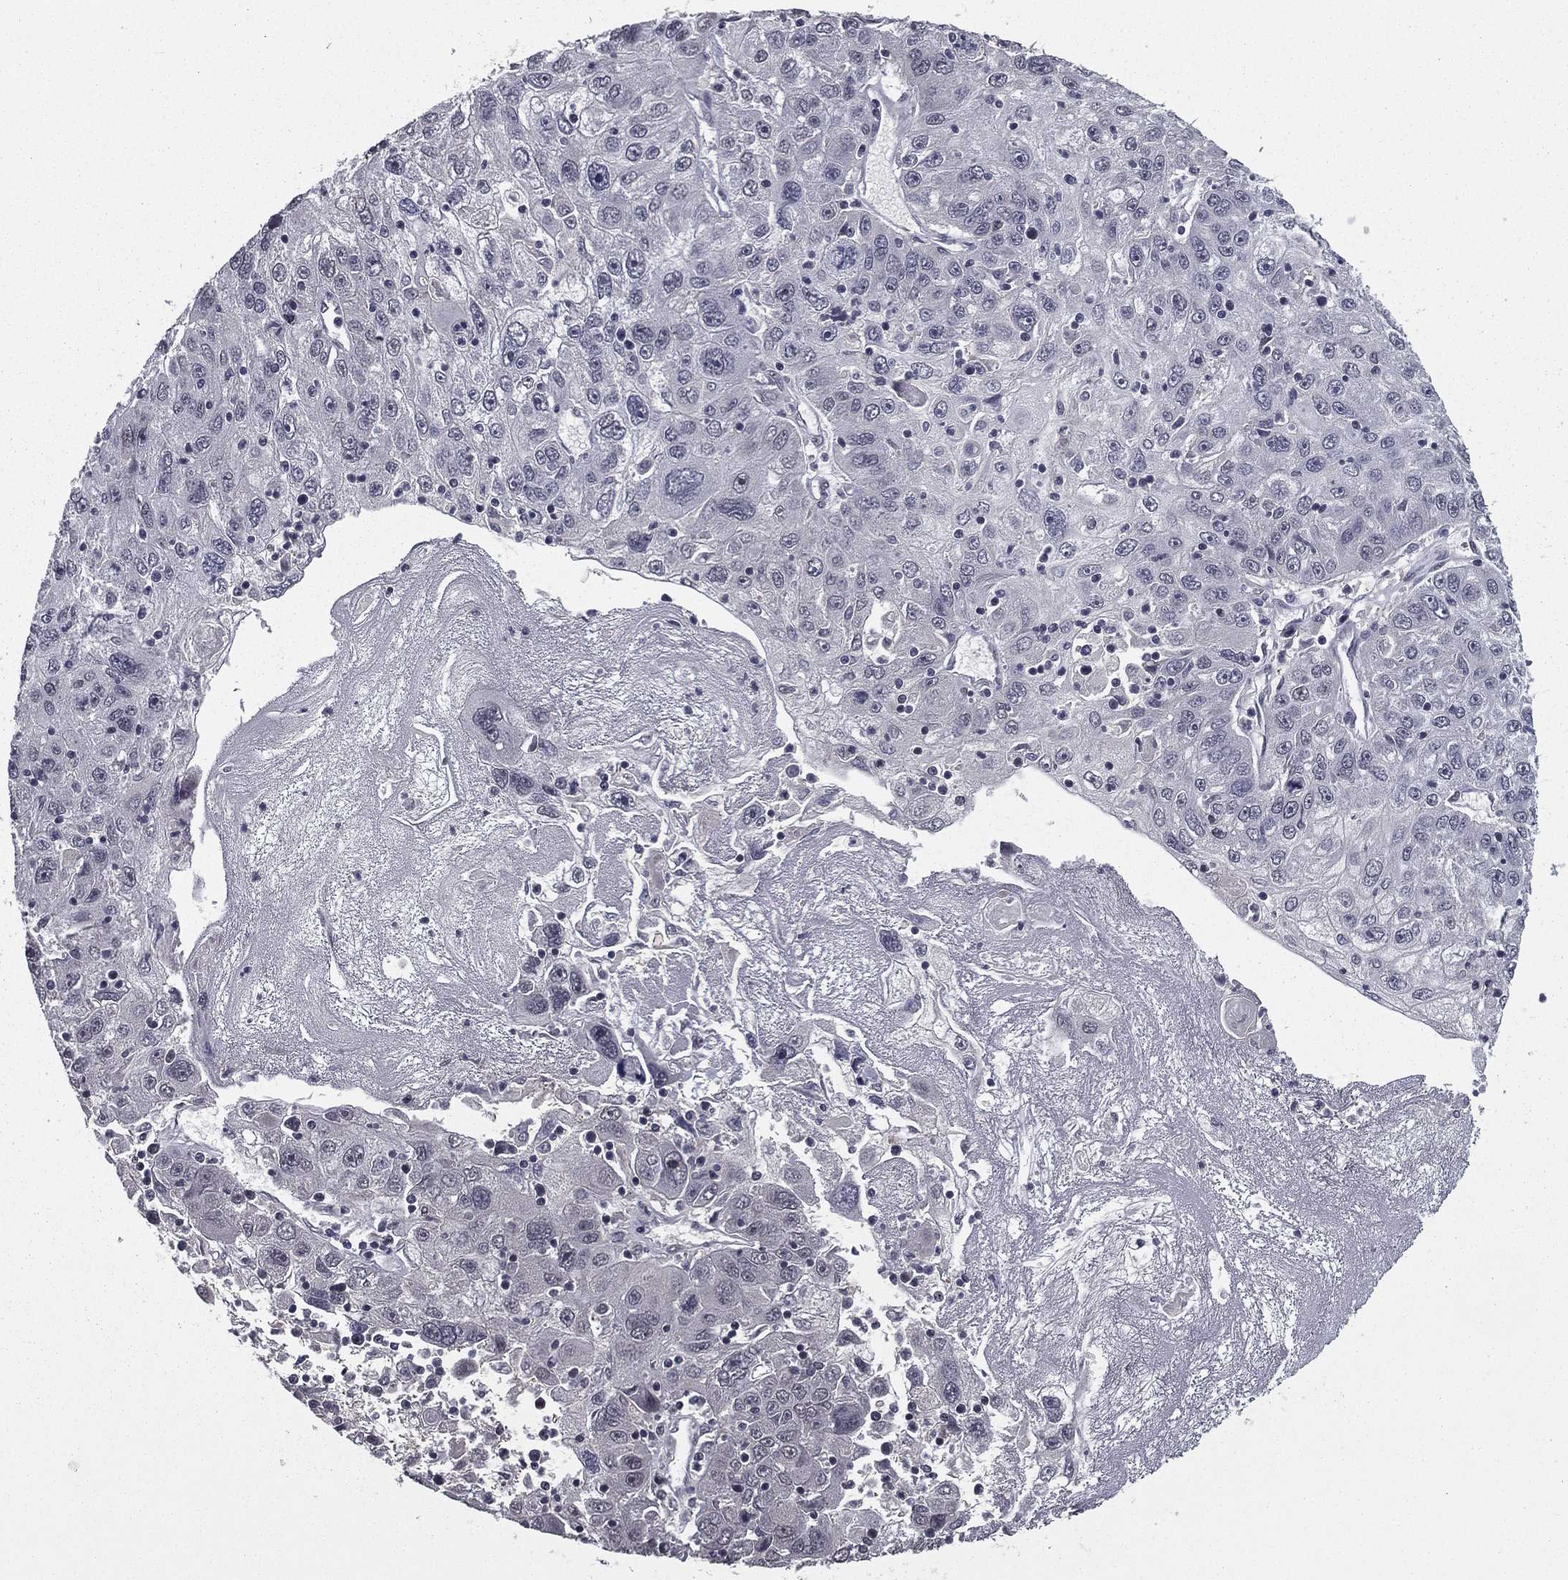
{"staining": {"intensity": "negative", "quantity": "none", "location": "none"}, "tissue": "stomach cancer", "cell_type": "Tumor cells", "image_type": "cancer", "snomed": [{"axis": "morphology", "description": "Adenocarcinoma, NOS"}, {"axis": "topography", "description": "Stomach"}], "caption": "This is a micrograph of IHC staining of stomach adenocarcinoma, which shows no expression in tumor cells.", "gene": "RARB", "patient": {"sex": "male", "age": 56}}